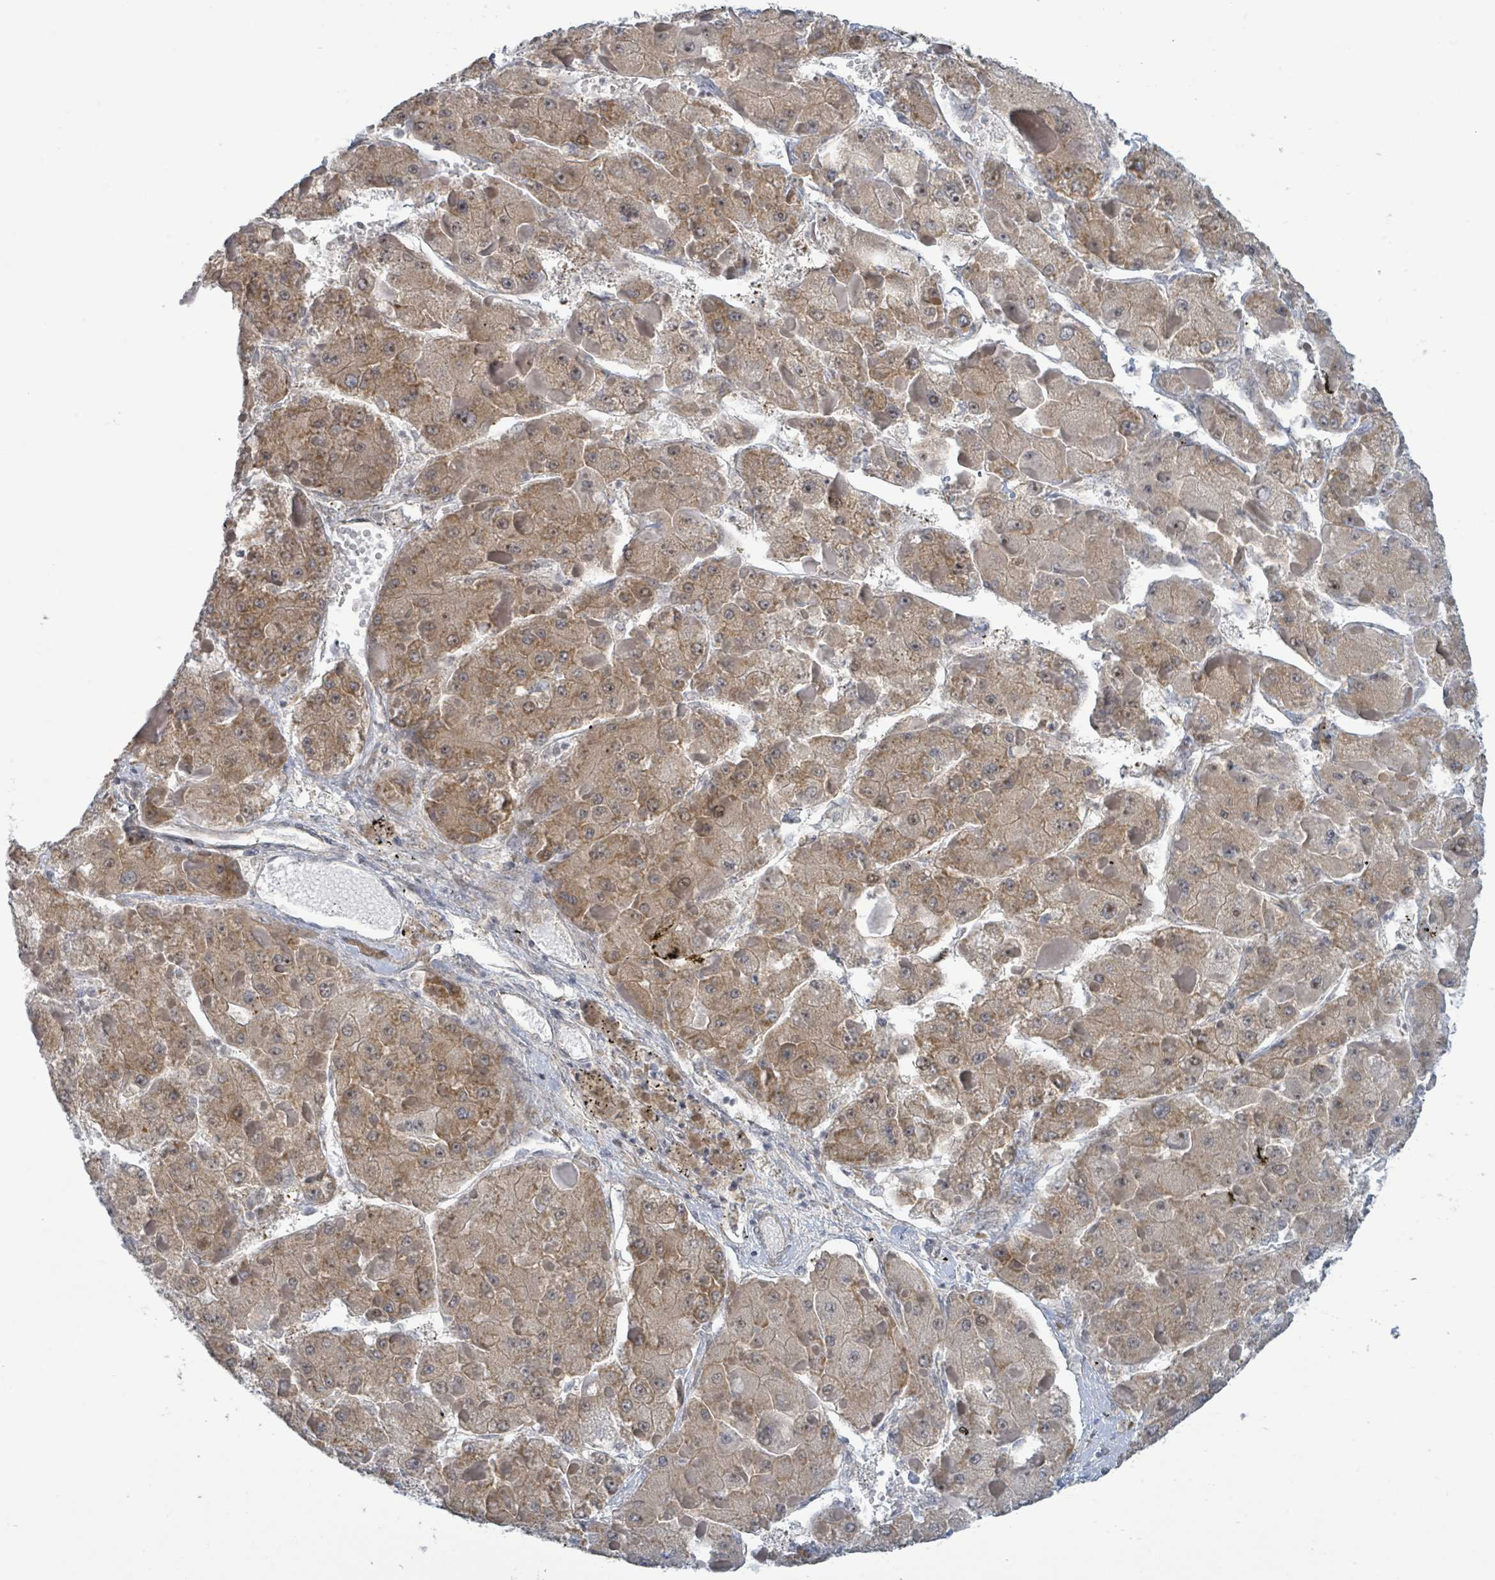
{"staining": {"intensity": "moderate", "quantity": ">75%", "location": "cytoplasmic/membranous"}, "tissue": "liver cancer", "cell_type": "Tumor cells", "image_type": "cancer", "snomed": [{"axis": "morphology", "description": "Carcinoma, Hepatocellular, NOS"}, {"axis": "topography", "description": "Liver"}], "caption": "Tumor cells display moderate cytoplasmic/membranous positivity in approximately >75% of cells in liver hepatocellular carcinoma.", "gene": "RPL32", "patient": {"sex": "female", "age": 73}}